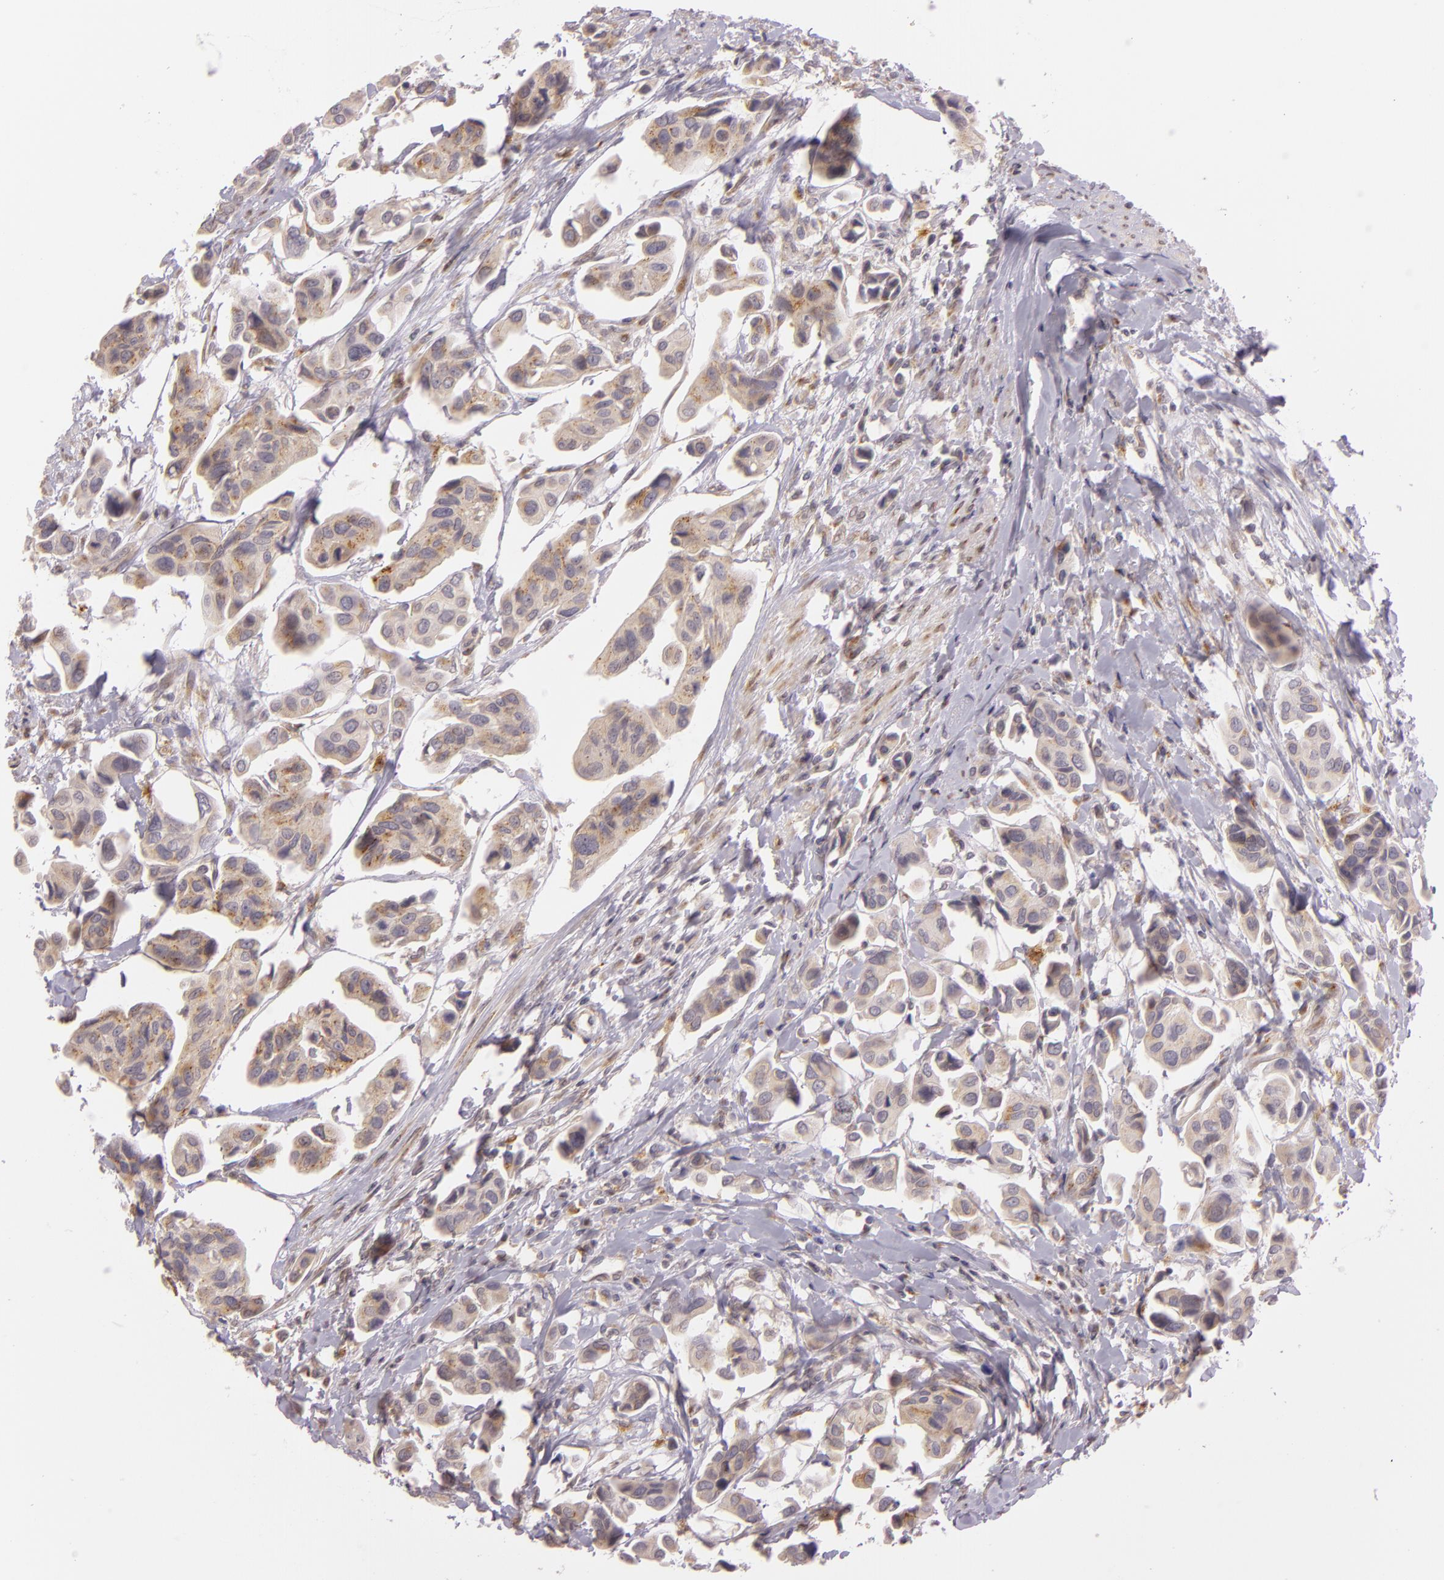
{"staining": {"intensity": "weak", "quantity": ">75%", "location": "cytoplasmic/membranous"}, "tissue": "urothelial cancer", "cell_type": "Tumor cells", "image_type": "cancer", "snomed": [{"axis": "morphology", "description": "Adenocarcinoma, NOS"}, {"axis": "topography", "description": "Urinary bladder"}], "caption": "A histopathology image of human urothelial cancer stained for a protein reveals weak cytoplasmic/membranous brown staining in tumor cells.", "gene": "LGMN", "patient": {"sex": "male", "age": 61}}